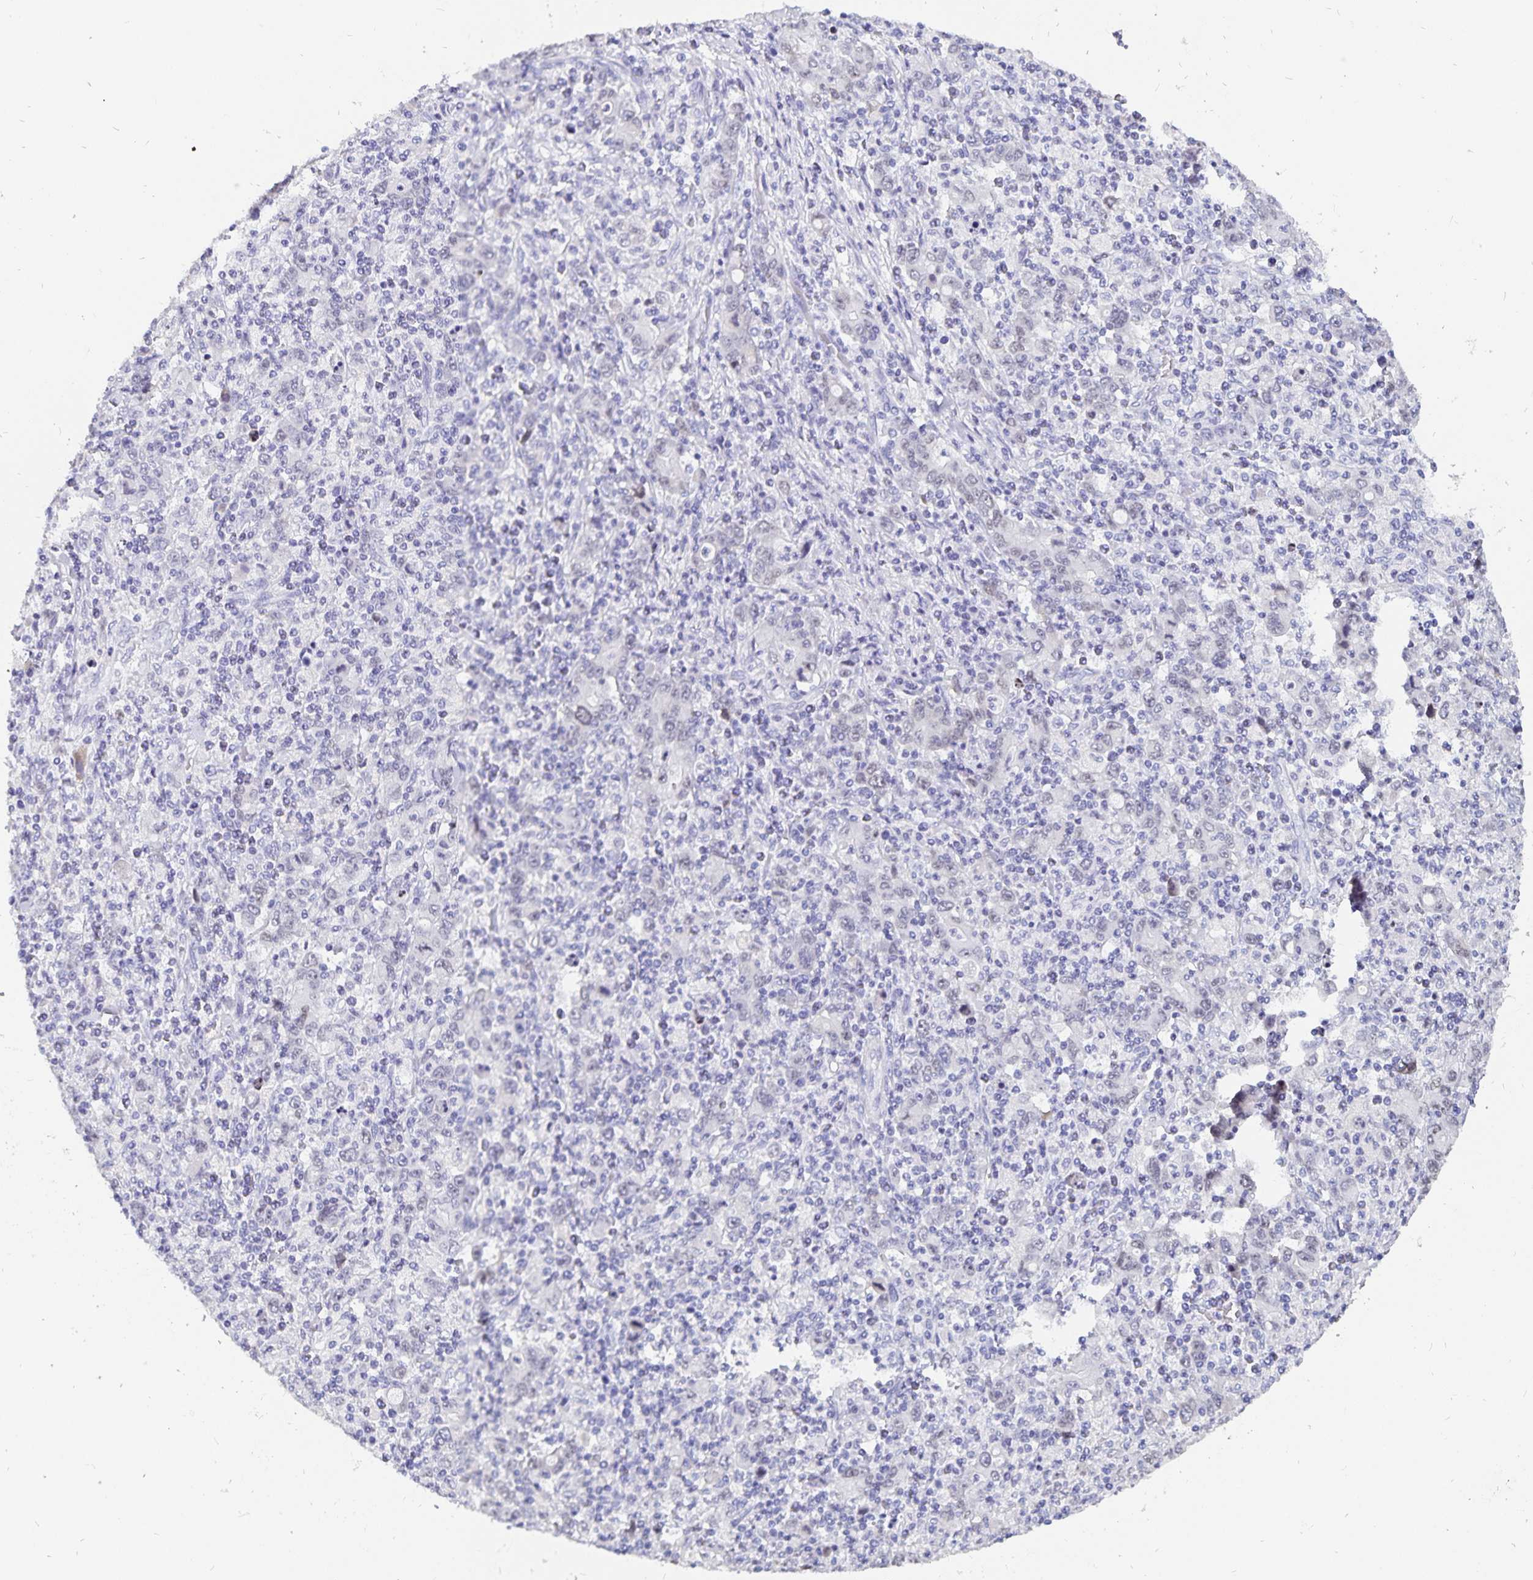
{"staining": {"intensity": "negative", "quantity": "none", "location": "none"}, "tissue": "stomach cancer", "cell_type": "Tumor cells", "image_type": "cancer", "snomed": [{"axis": "morphology", "description": "Adenocarcinoma, NOS"}, {"axis": "topography", "description": "Stomach, upper"}], "caption": "Human stomach cancer (adenocarcinoma) stained for a protein using IHC displays no positivity in tumor cells.", "gene": "HMGB3", "patient": {"sex": "male", "age": 69}}